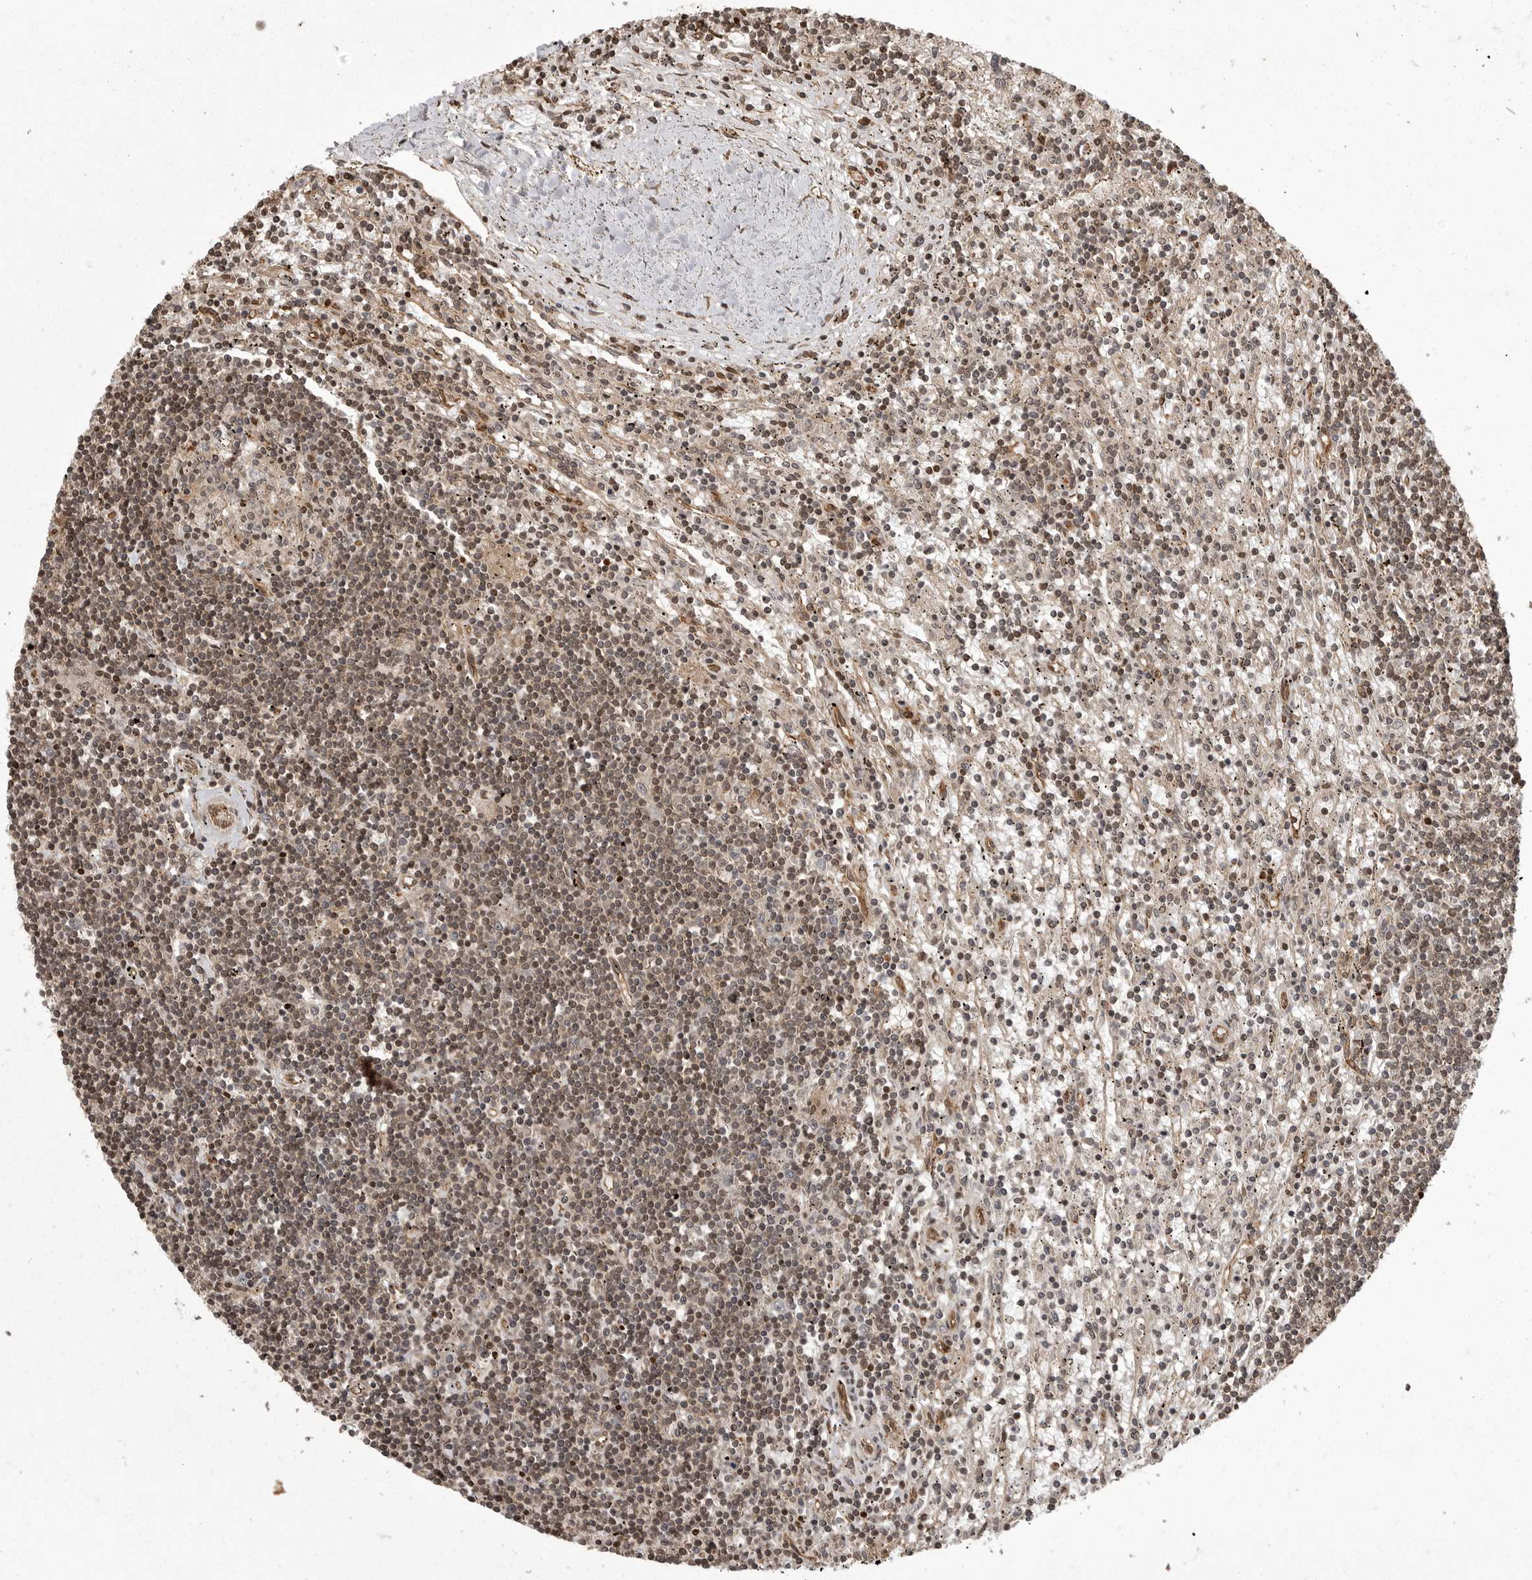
{"staining": {"intensity": "weak", "quantity": ">75%", "location": "cytoplasmic/membranous"}, "tissue": "lymphoma", "cell_type": "Tumor cells", "image_type": "cancer", "snomed": [{"axis": "morphology", "description": "Malignant lymphoma, non-Hodgkin's type, Low grade"}, {"axis": "topography", "description": "Spleen"}], "caption": "High-power microscopy captured an immunohistochemistry (IHC) histopathology image of malignant lymphoma, non-Hodgkin's type (low-grade), revealing weak cytoplasmic/membranous positivity in approximately >75% of tumor cells.", "gene": "DNAJC8", "patient": {"sex": "male", "age": 76}}